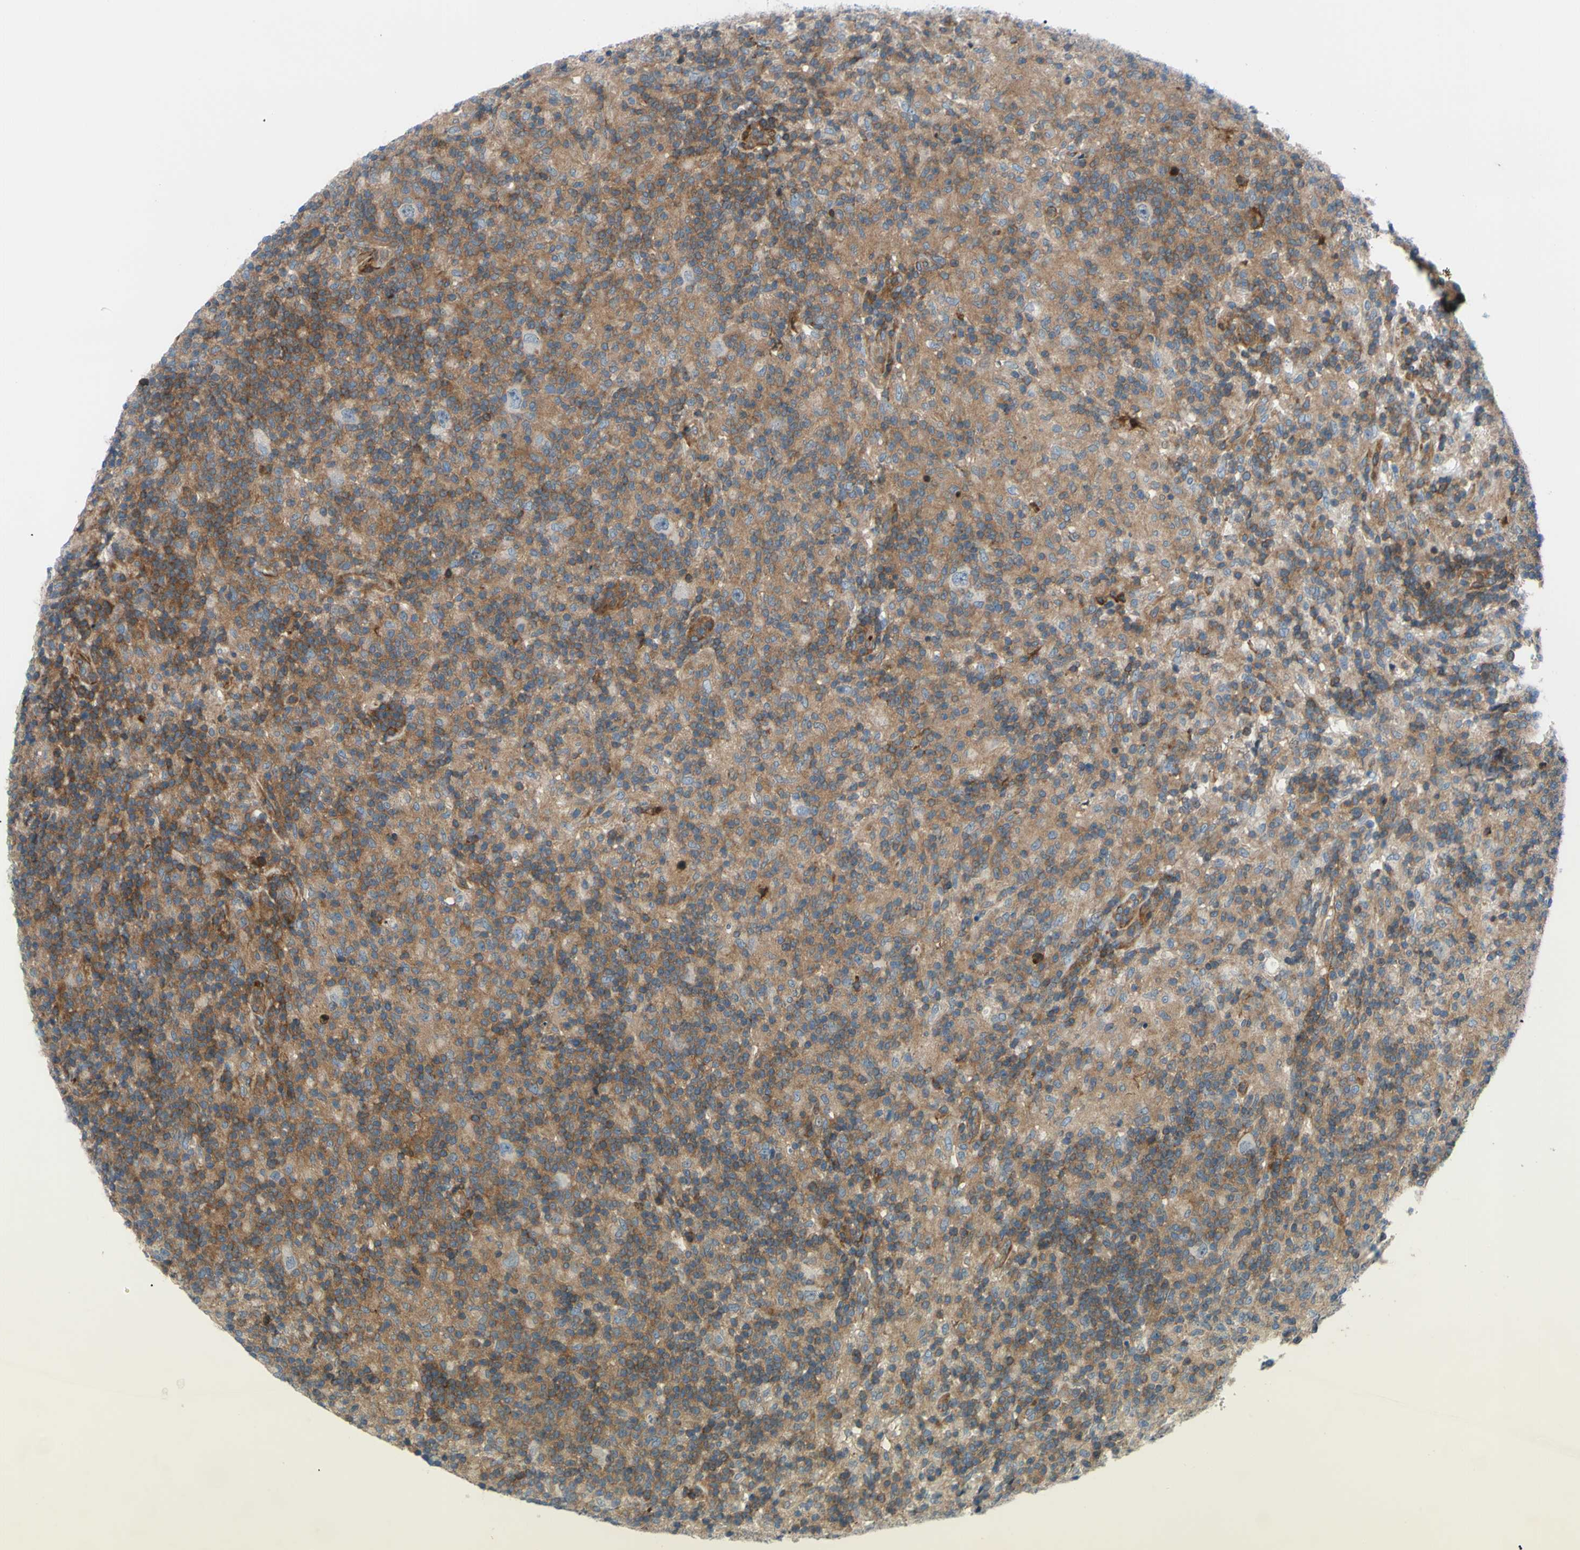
{"staining": {"intensity": "negative", "quantity": "none", "location": "none"}, "tissue": "lymphoma", "cell_type": "Tumor cells", "image_type": "cancer", "snomed": [{"axis": "morphology", "description": "Hodgkin's disease, NOS"}, {"axis": "topography", "description": "Lymph node"}], "caption": "An IHC micrograph of lymphoma is shown. There is no staining in tumor cells of lymphoma. (DAB (3,3'-diaminobenzidine) immunohistochemistry (IHC) visualized using brightfield microscopy, high magnification).", "gene": "PAK2", "patient": {"sex": "male", "age": 70}}